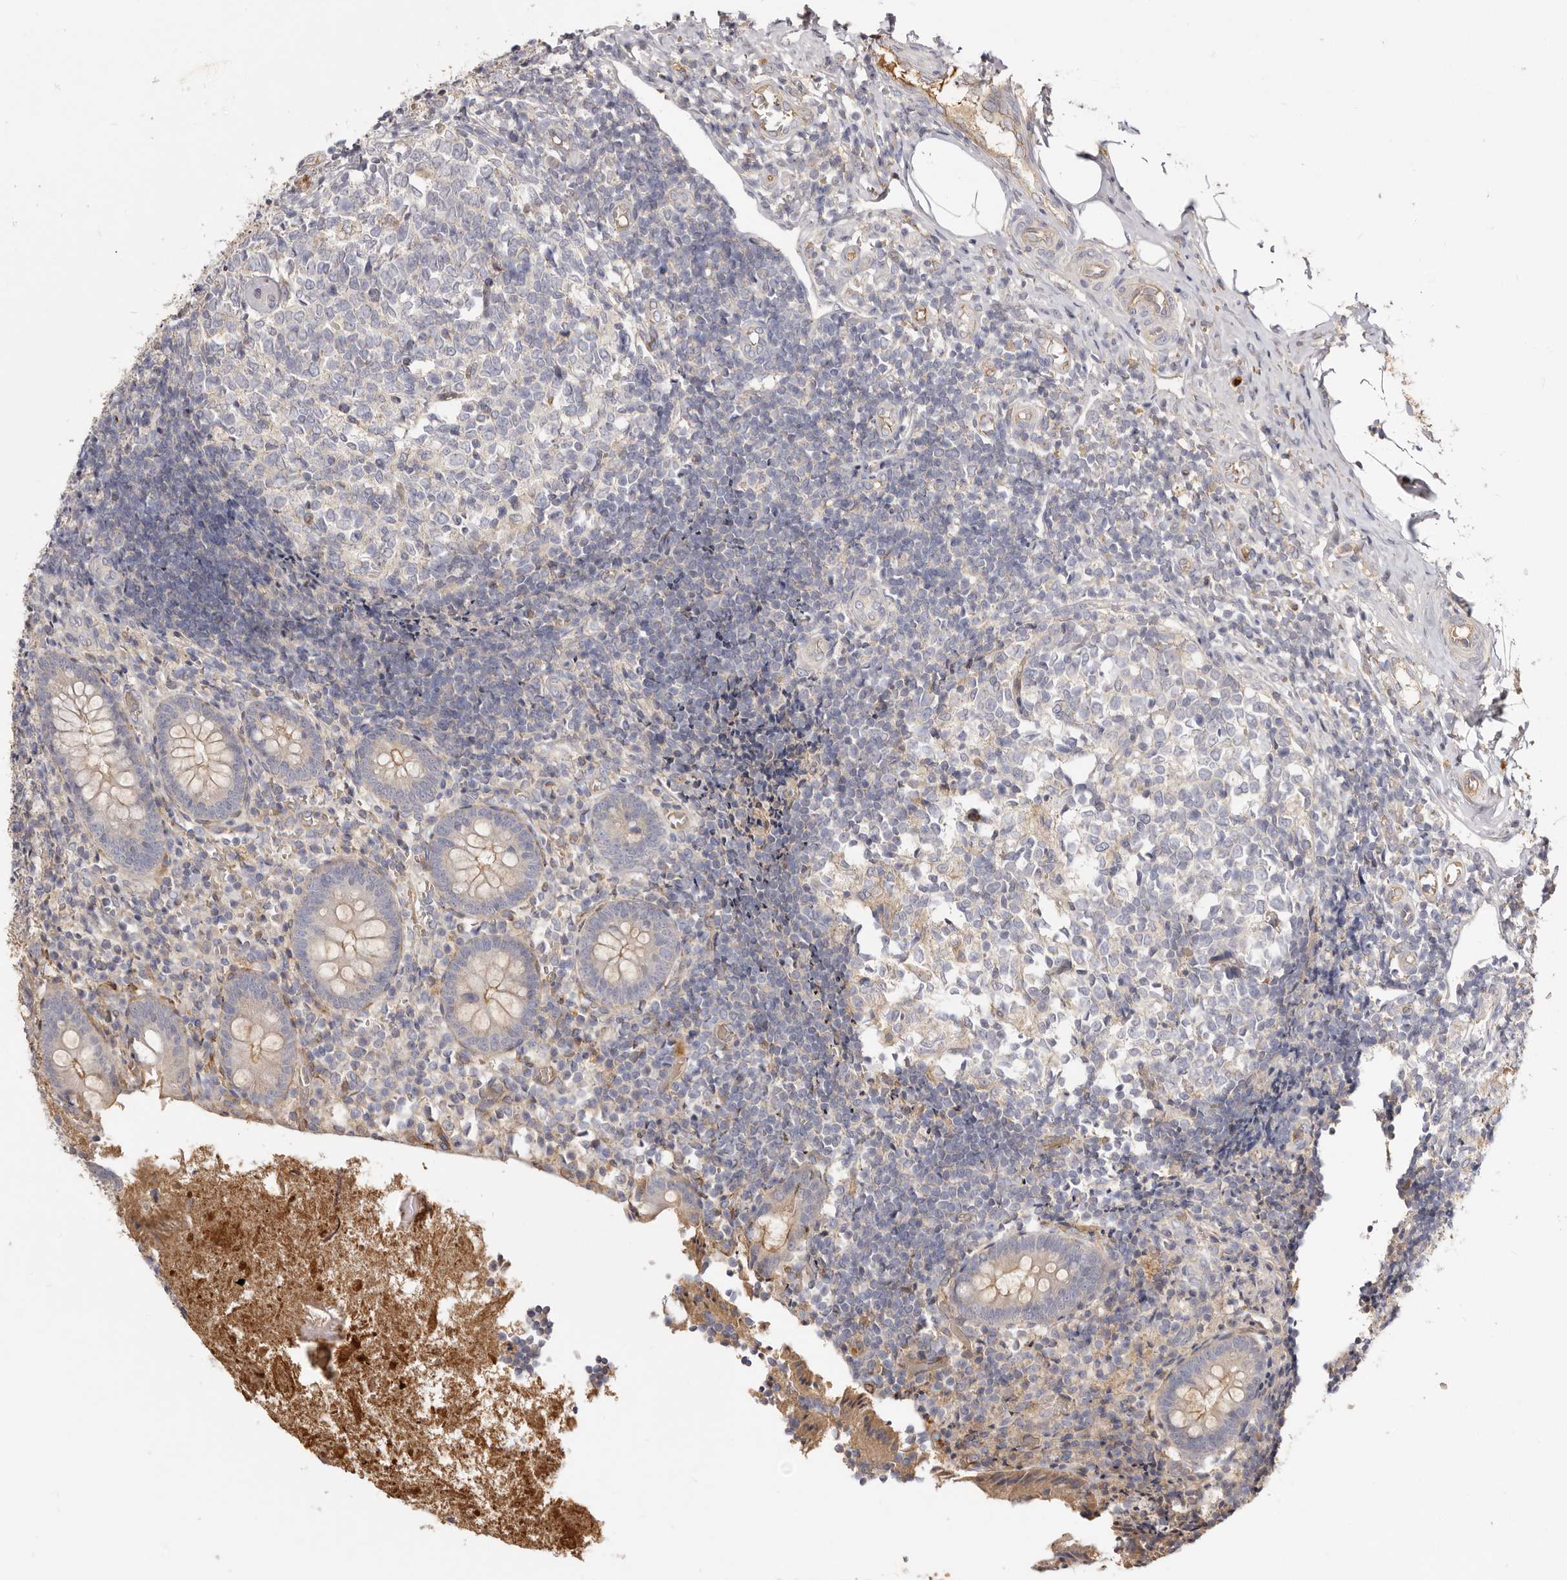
{"staining": {"intensity": "negative", "quantity": "none", "location": "none"}, "tissue": "appendix", "cell_type": "Glandular cells", "image_type": "normal", "snomed": [{"axis": "morphology", "description": "Normal tissue, NOS"}, {"axis": "topography", "description": "Appendix"}], "caption": "This micrograph is of normal appendix stained with immunohistochemistry (IHC) to label a protein in brown with the nuclei are counter-stained blue. There is no staining in glandular cells.", "gene": "ADAMTS9", "patient": {"sex": "female", "age": 17}}